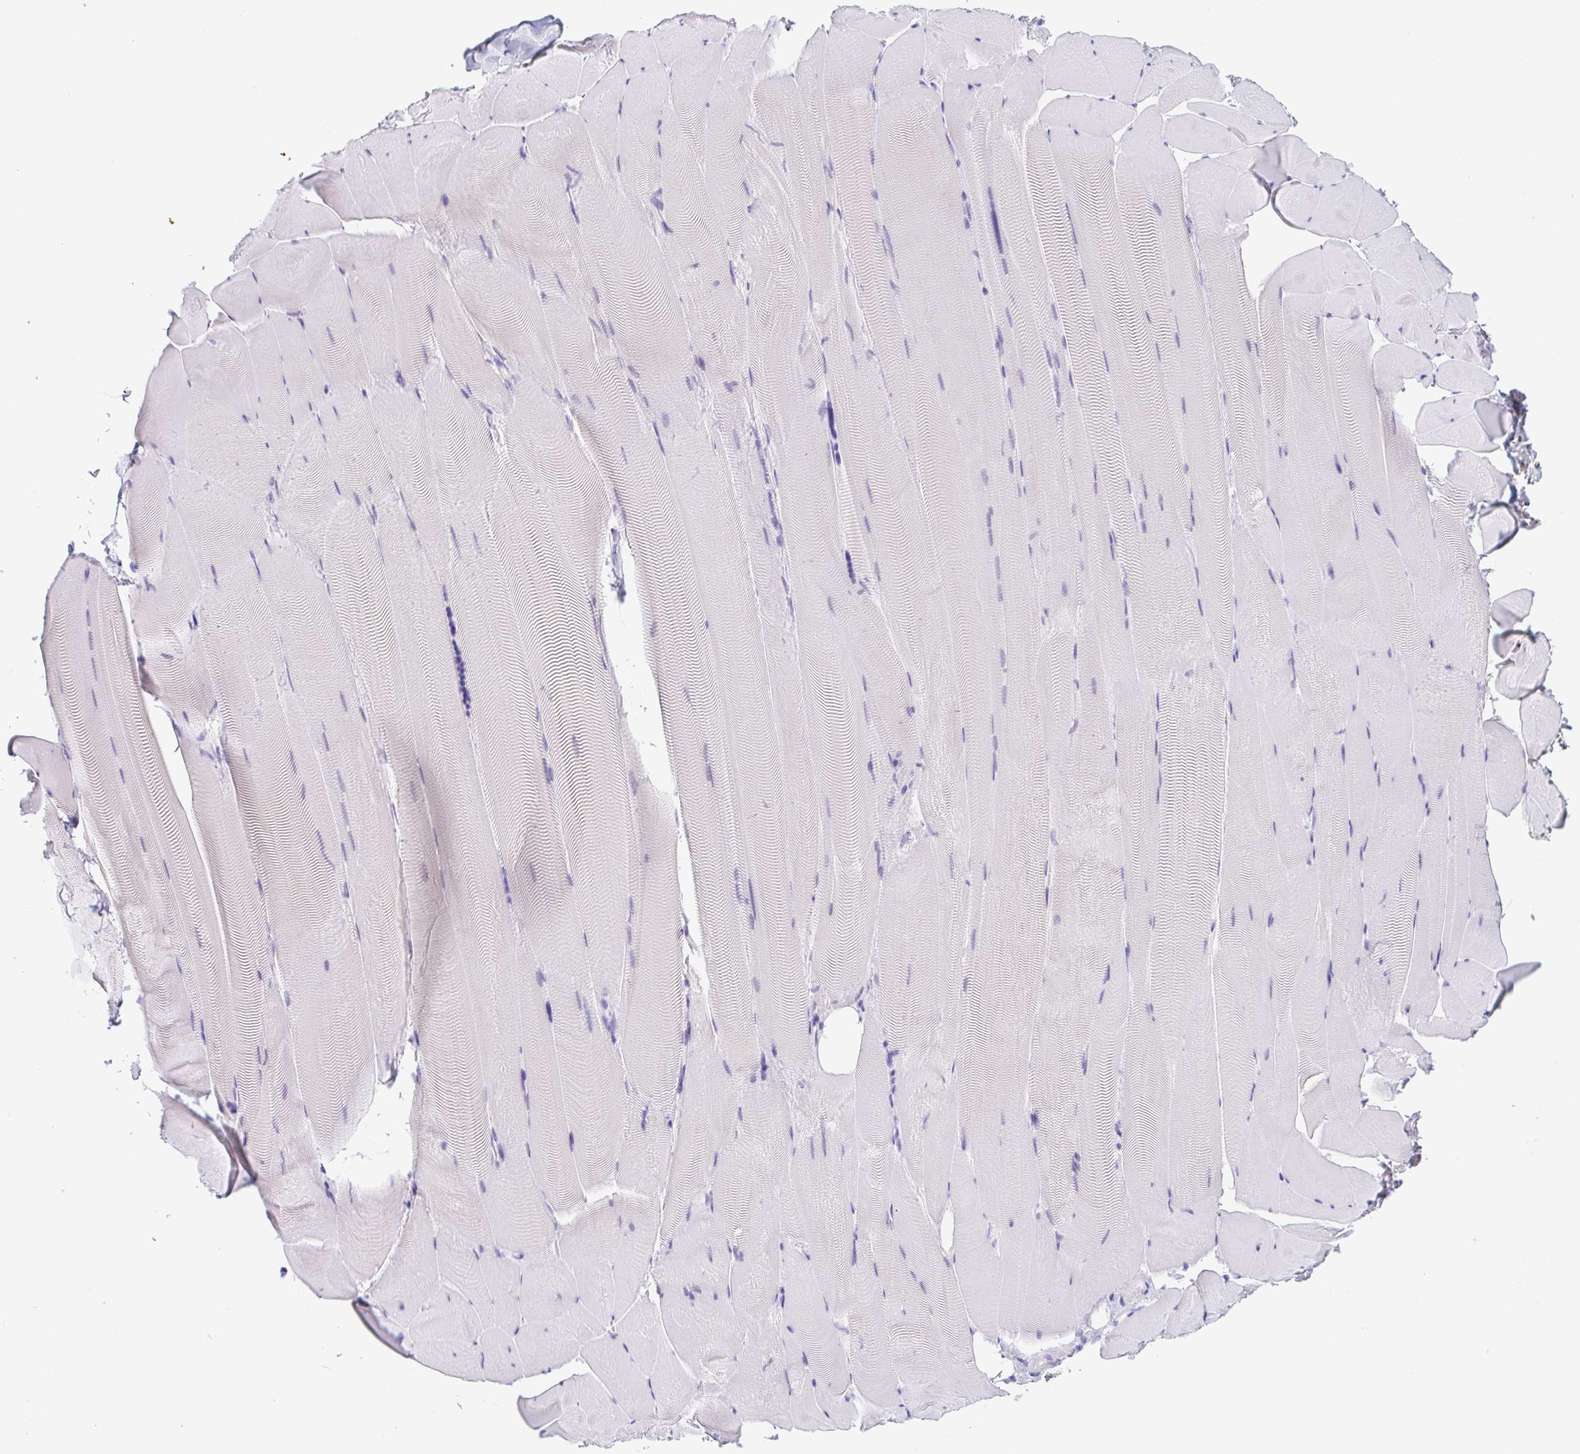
{"staining": {"intensity": "negative", "quantity": "none", "location": "none"}, "tissue": "skeletal muscle", "cell_type": "Myocytes", "image_type": "normal", "snomed": [{"axis": "morphology", "description": "Normal tissue, NOS"}, {"axis": "topography", "description": "Skeletal muscle"}], "caption": "This micrograph is of benign skeletal muscle stained with immunohistochemistry (IHC) to label a protein in brown with the nuclei are counter-stained blue. There is no expression in myocytes. (DAB IHC, high magnification).", "gene": "TREH", "patient": {"sex": "female", "age": 64}}